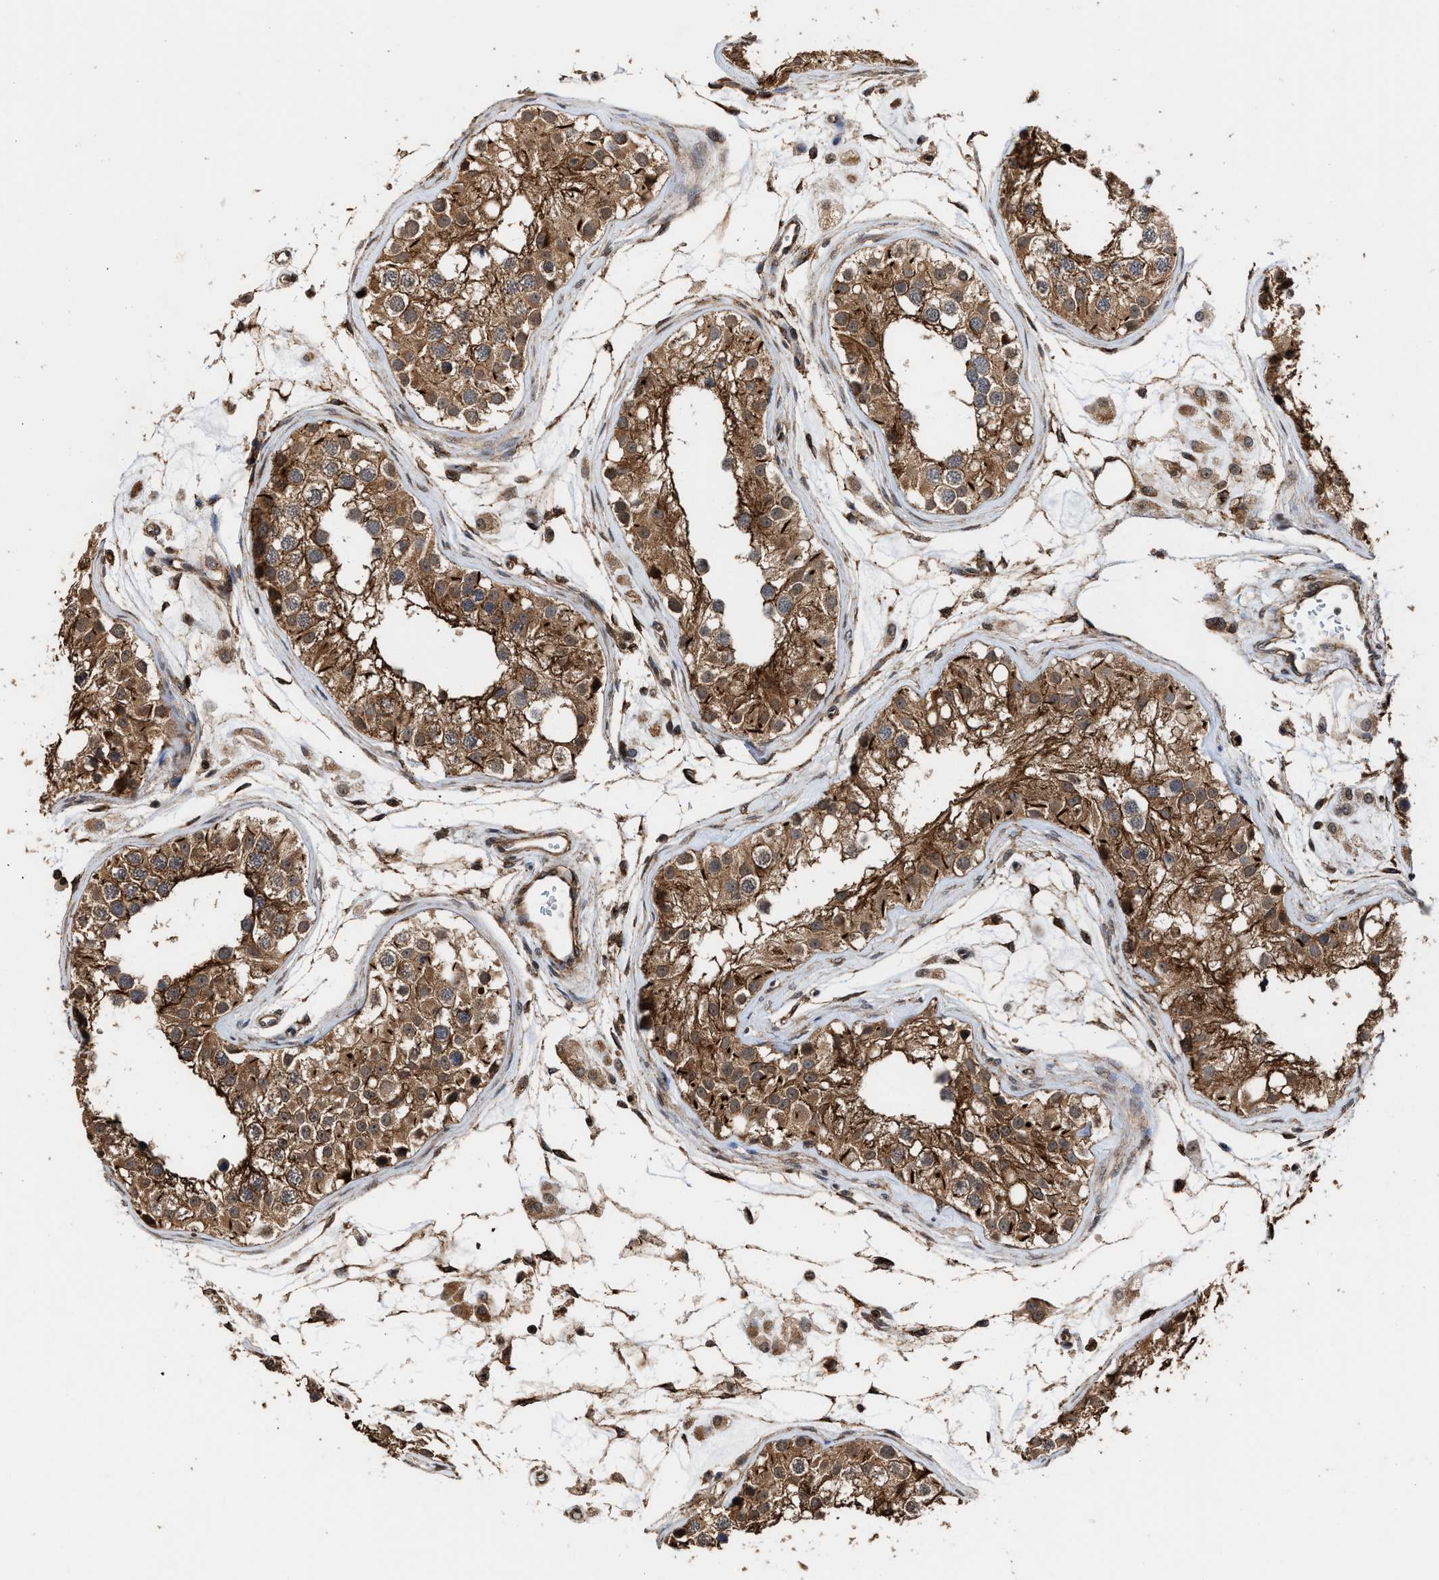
{"staining": {"intensity": "strong", "quantity": ">75%", "location": "cytoplasmic/membranous"}, "tissue": "testis", "cell_type": "Cells in seminiferous ducts", "image_type": "normal", "snomed": [{"axis": "morphology", "description": "Normal tissue, NOS"}, {"axis": "morphology", "description": "Adenocarcinoma, metastatic, NOS"}, {"axis": "topography", "description": "Testis"}], "caption": "A high amount of strong cytoplasmic/membranous expression is seen in approximately >75% of cells in seminiferous ducts in benign testis. The staining is performed using DAB (3,3'-diaminobenzidine) brown chromogen to label protein expression. The nuclei are counter-stained blue using hematoxylin.", "gene": "SEPTIN2", "patient": {"sex": "male", "age": 26}}